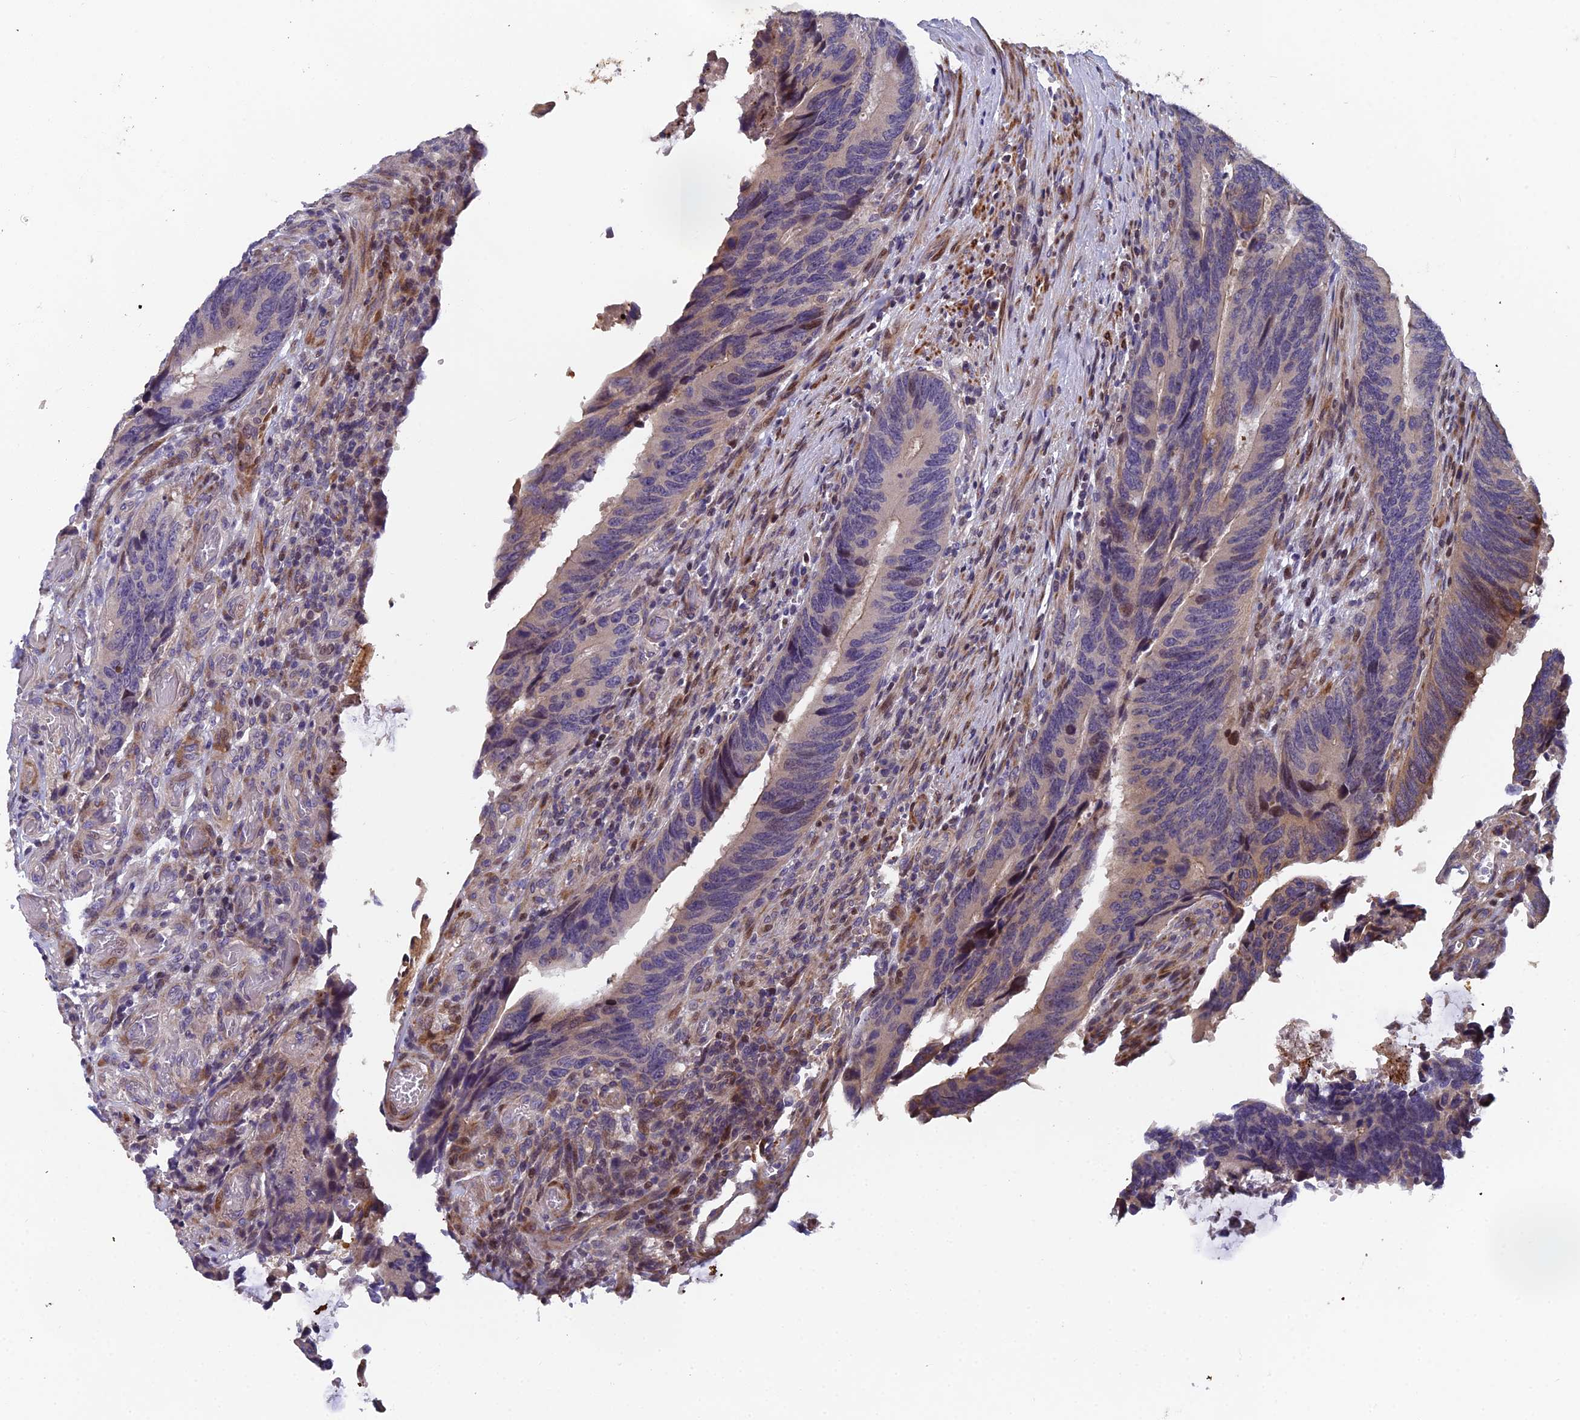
{"staining": {"intensity": "weak", "quantity": "<25%", "location": "cytoplasmic/membranous"}, "tissue": "colorectal cancer", "cell_type": "Tumor cells", "image_type": "cancer", "snomed": [{"axis": "morphology", "description": "Adenocarcinoma, NOS"}, {"axis": "topography", "description": "Colon"}], "caption": "IHC of human adenocarcinoma (colorectal) displays no positivity in tumor cells. (Immunohistochemistry, brightfield microscopy, high magnification).", "gene": "RAB28", "patient": {"sex": "male", "age": 87}}